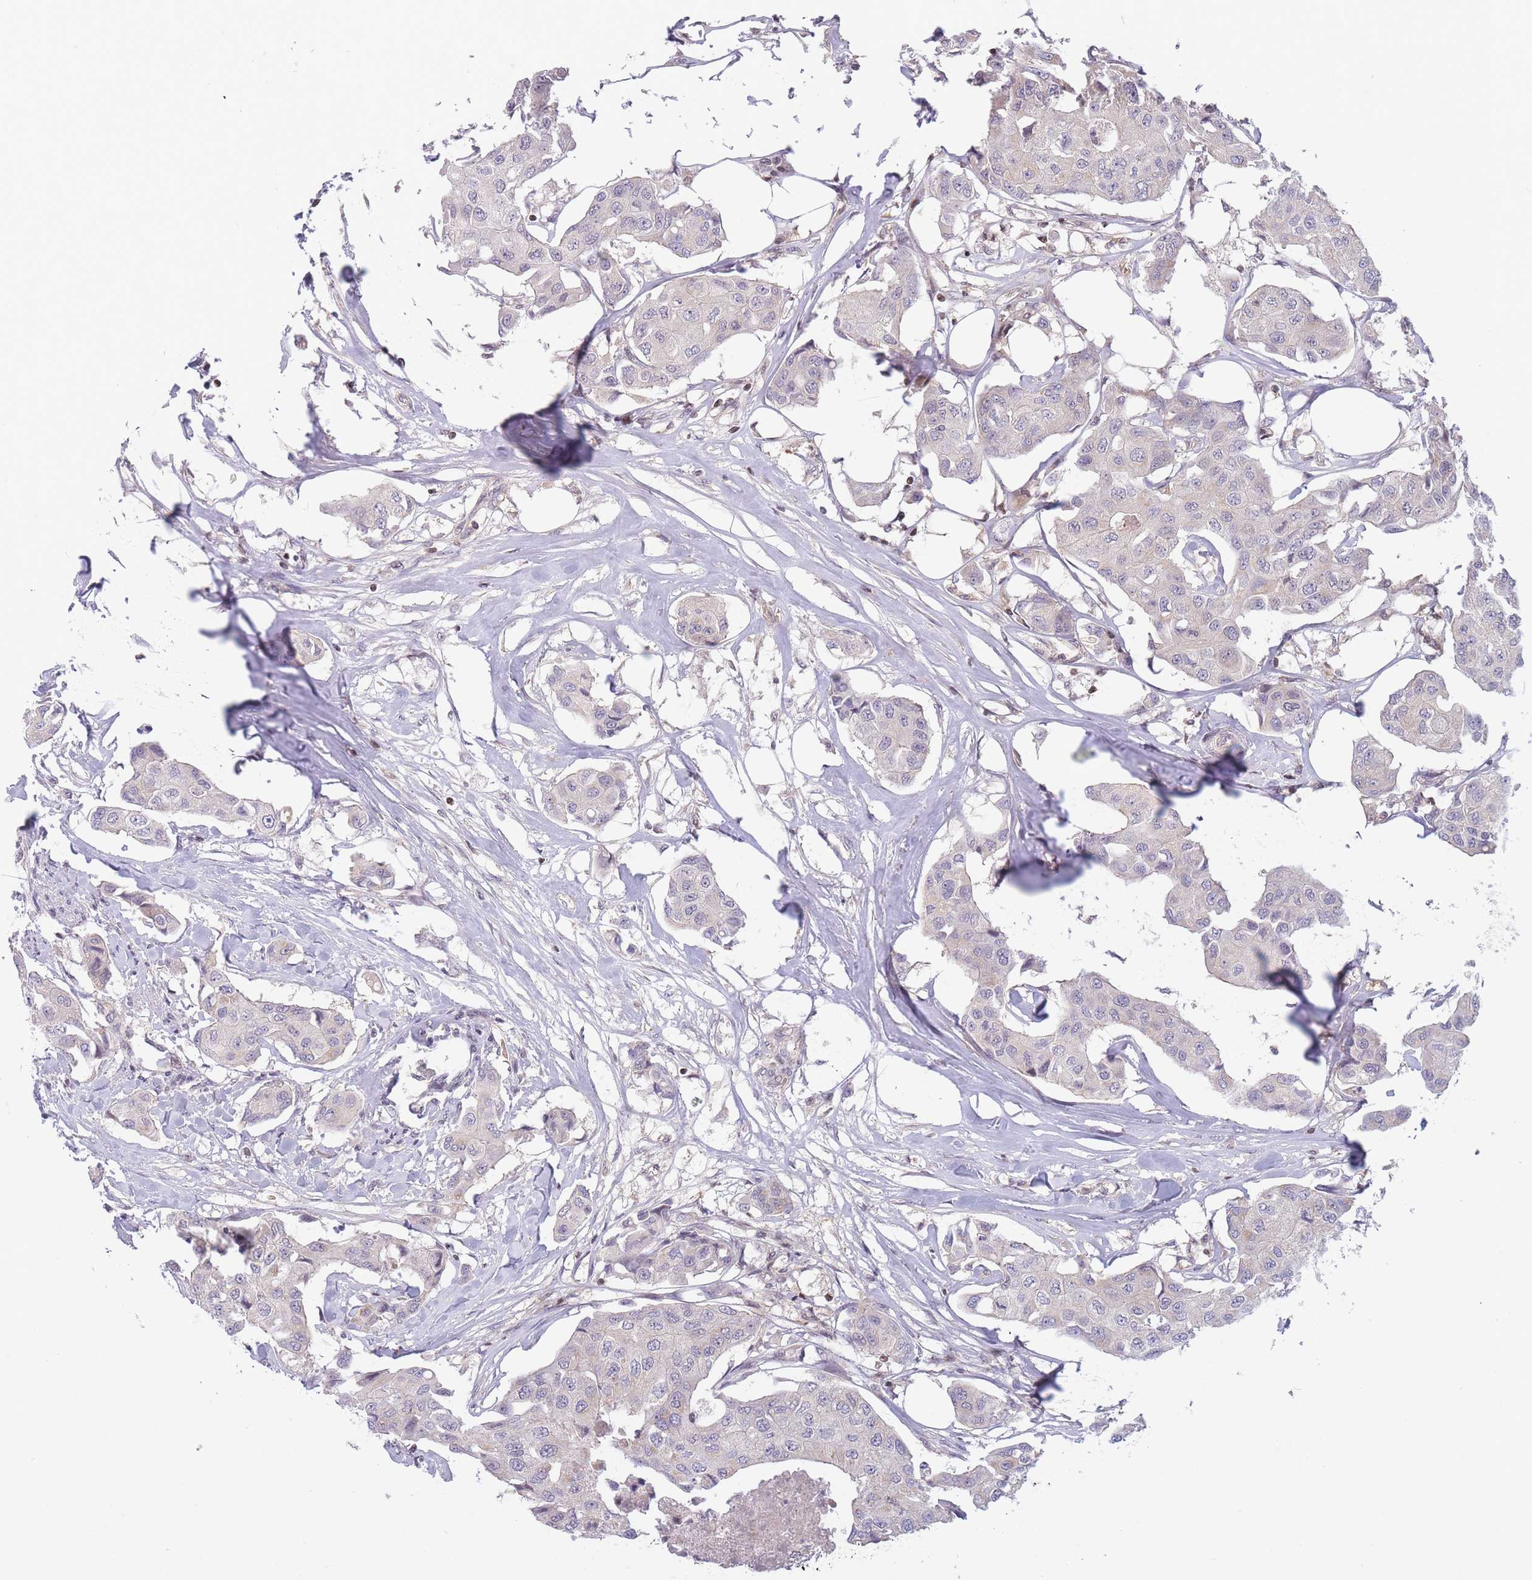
{"staining": {"intensity": "negative", "quantity": "none", "location": "none"}, "tissue": "breast cancer", "cell_type": "Tumor cells", "image_type": "cancer", "snomed": [{"axis": "morphology", "description": "Duct carcinoma"}, {"axis": "topography", "description": "Breast"}, {"axis": "topography", "description": "Lymph node"}], "caption": "IHC histopathology image of neoplastic tissue: breast cancer stained with DAB shows no significant protein expression in tumor cells.", "gene": "SLC35F5", "patient": {"sex": "female", "age": 80}}